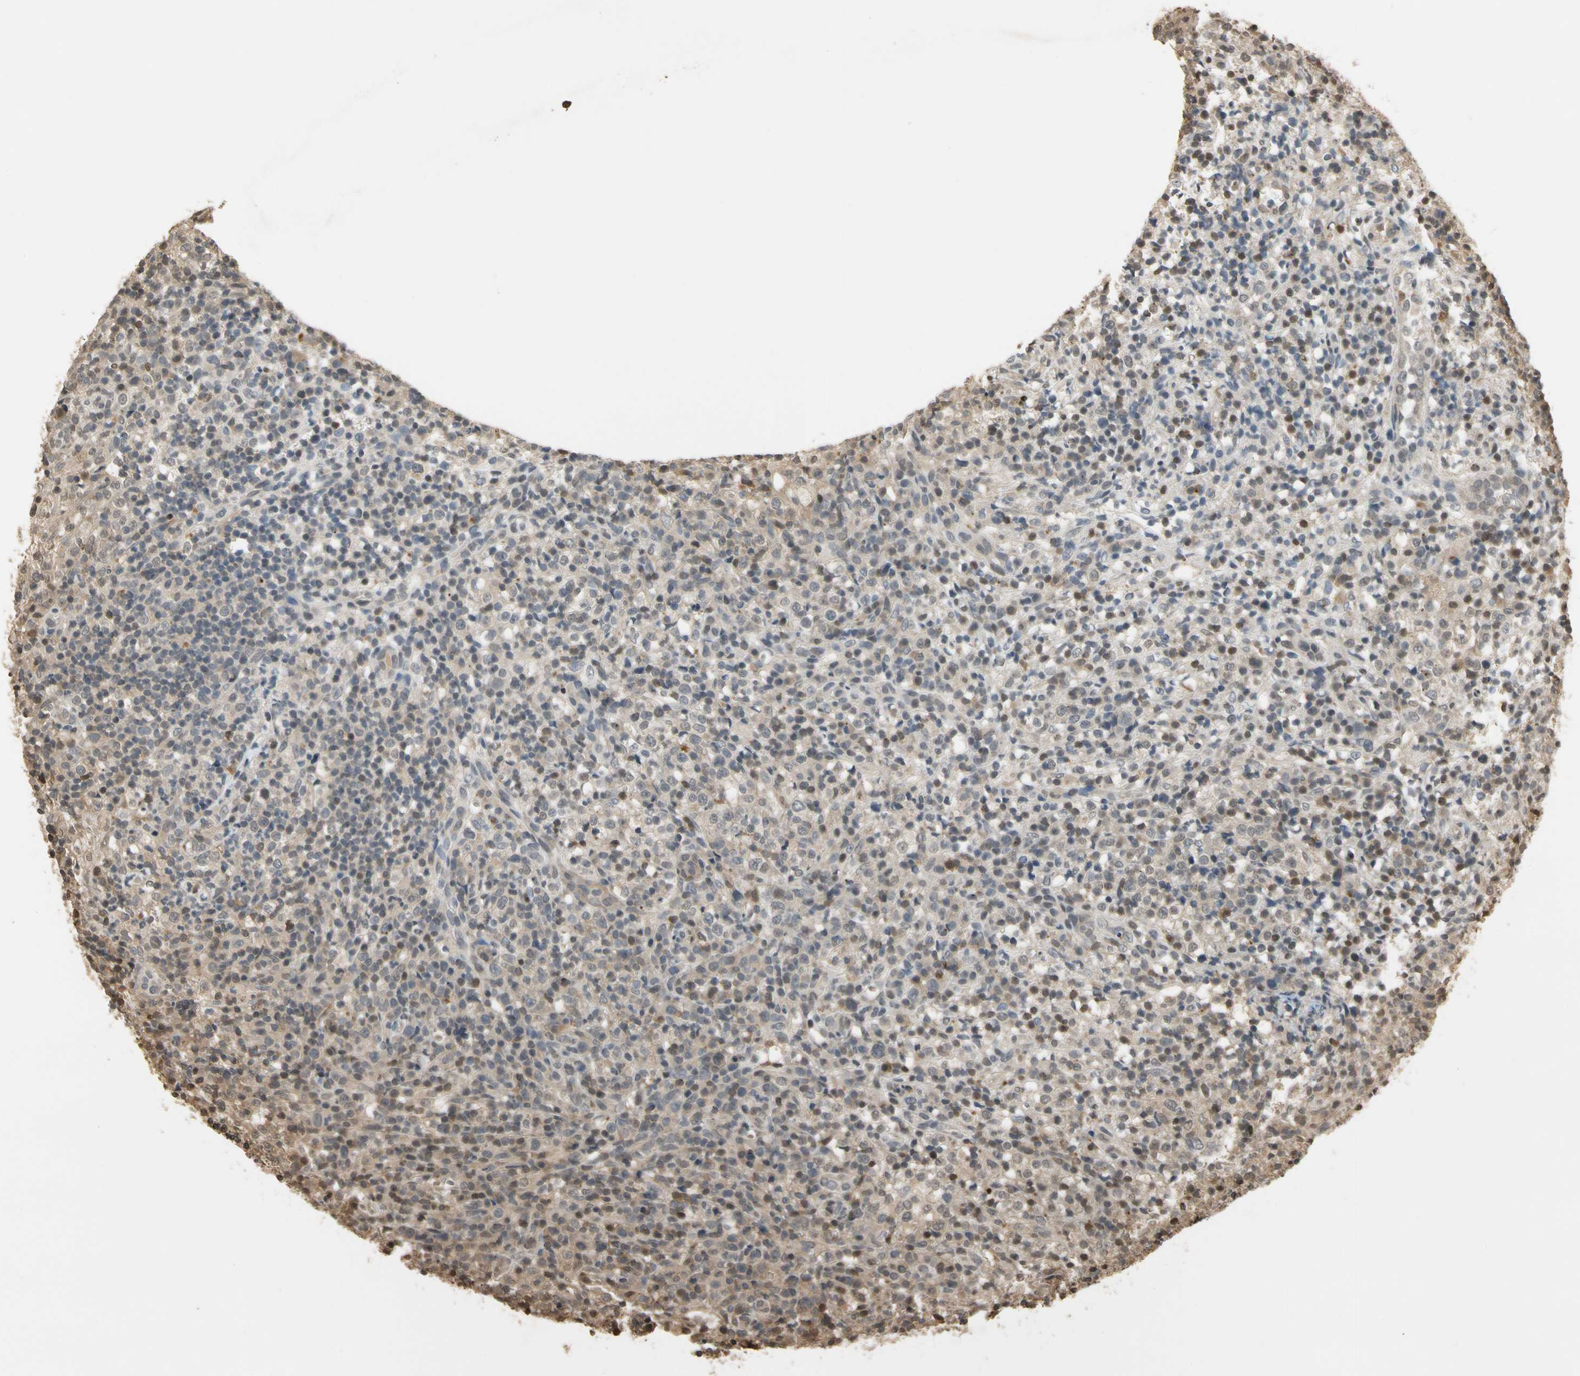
{"staining": {"intensity": "weak", "quantity": ">75%", "location": "cytoplasmic/membranous"}, "tissue": "lymphoma", "cell_type": "Tumor cells", "image_type": "cancer", "snomed": [{"axis": "morphology", "description": "Malignant lymphoma, non-Hodgkin's type, High grade"}, {"axis": "topography", "description": "Lymph node"}], "caption": "Human high-grade malignant lymphoma, non-Hodgkin's type stained with a brown dye exhibits weak cytoplasmic/membranous positive expression in about >75% of tumor cells.", "gene": "SOD1", "patient": {"sex": "female", "age": 76}}